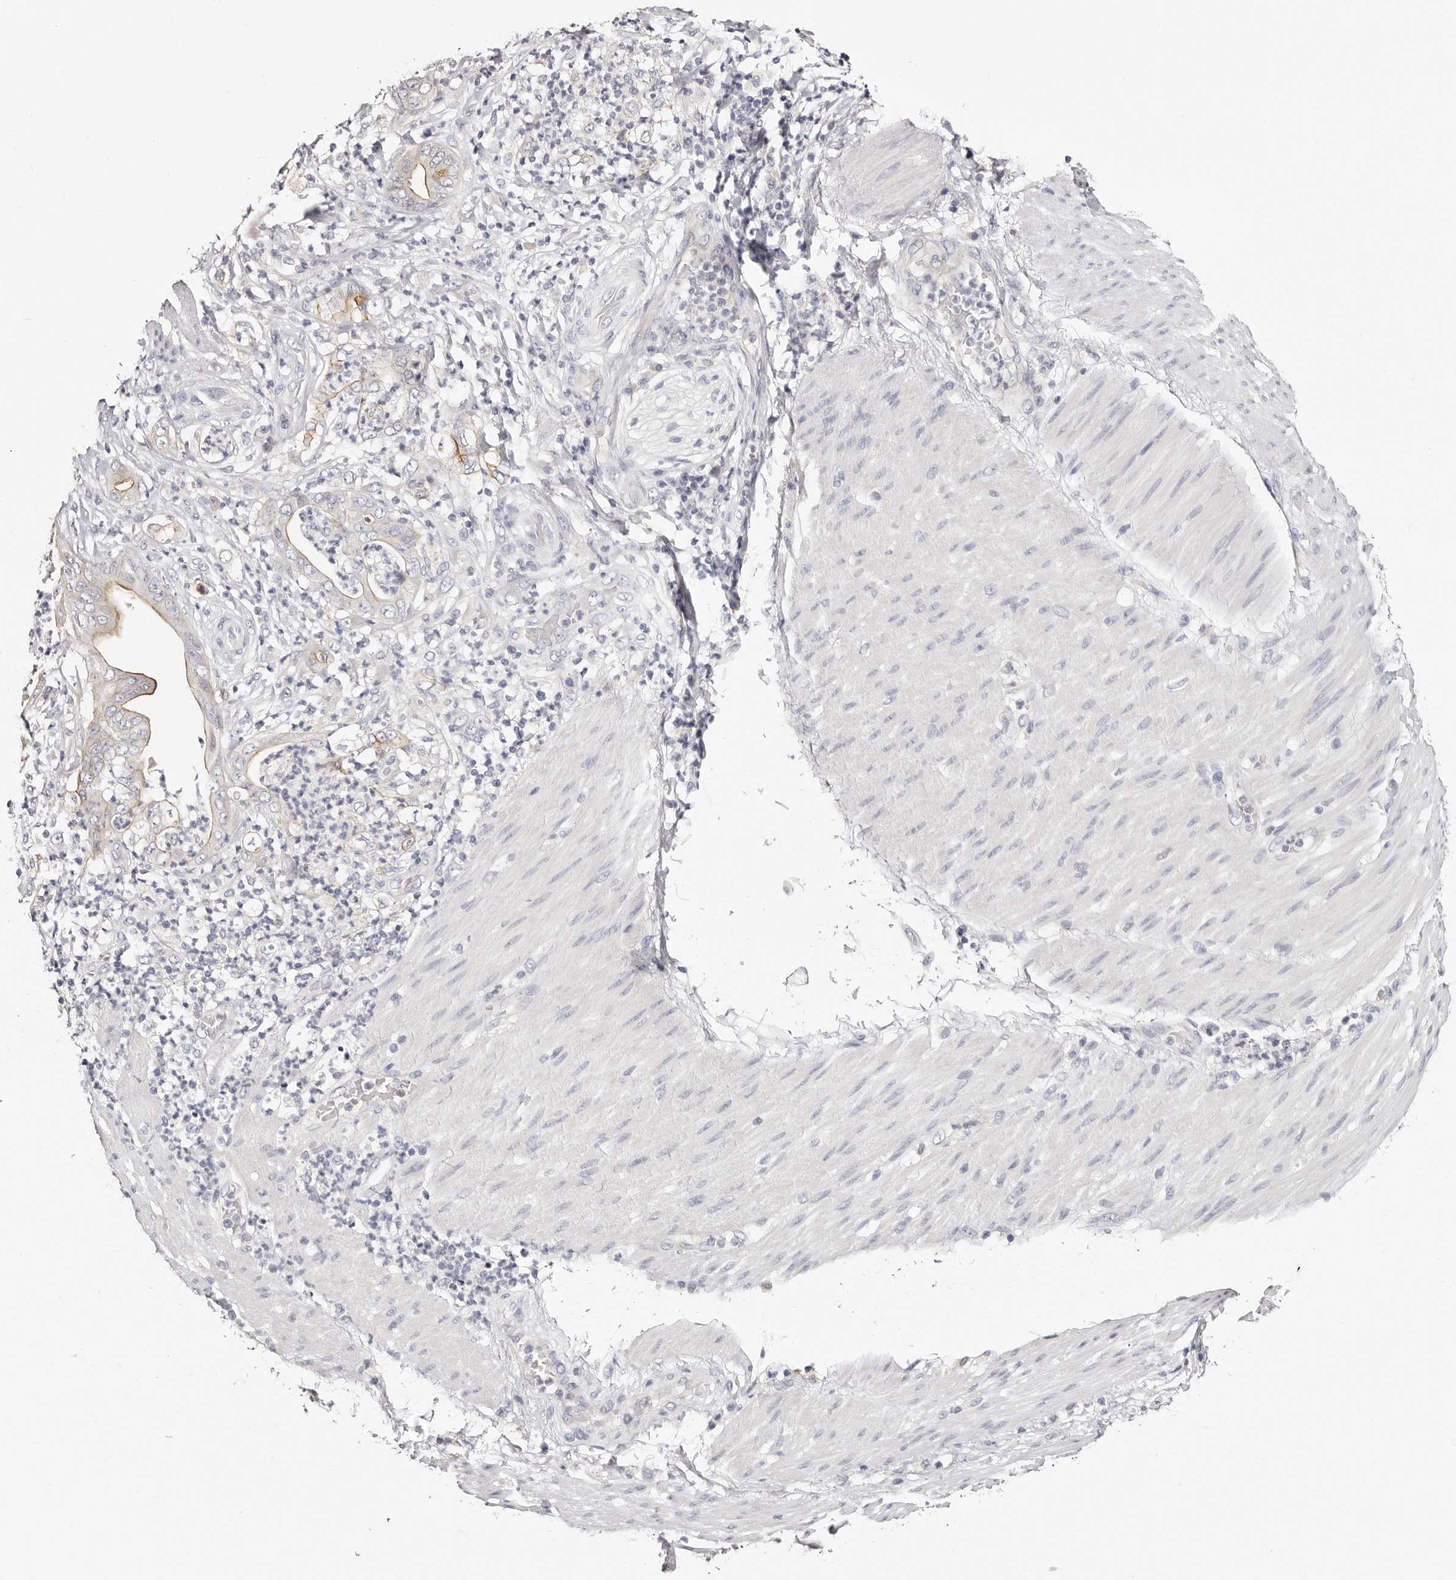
{"staining": {"intensity": "moderate", "quantity": "<25%", "location": "cytoplasmic/membranous"}, "tissue": "stomach cancer", "cell_type": "Tumor cells", "image_type": "cancer", "snomed": [{"axis": "morphology", "description": "Adenocarcinoma, NOS"}, {"axis": "topography", "description": "Stomach"}], "caption": "Protein staining by IHC reveals moderate cytoplasmic/membranous staining in approximately <25% of tumor cells in adenocarcinoma (stomach). The staining is performed using DAB brown chromogen to label protein expression. The nuclei are counter-stained blue using hematoxylin.", "gene": "ROM1", "patient": {"sex": "female", "age": 73}}